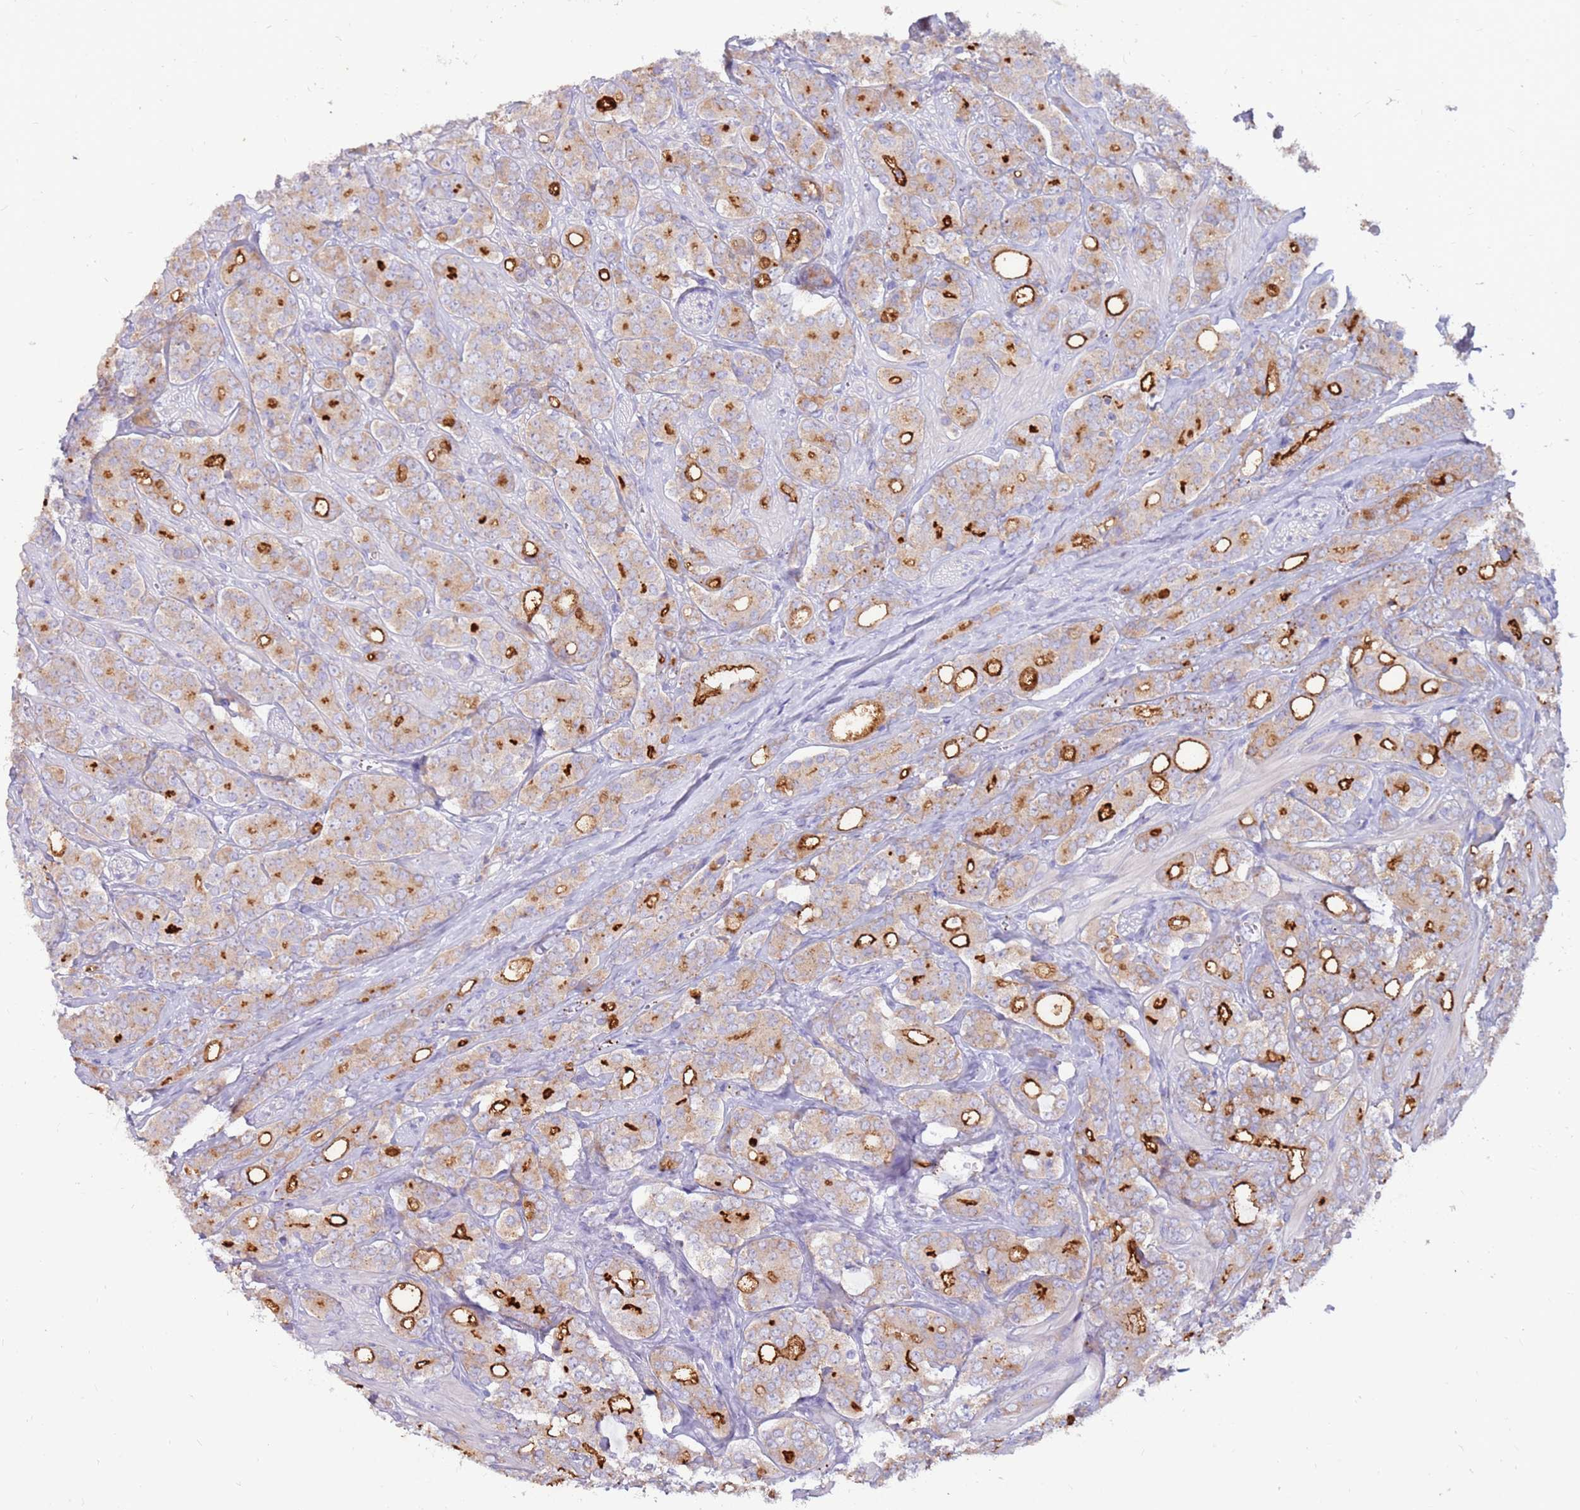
{"staining": {"intensity": "strong", "quantity": "<25%", "location": "cytoplasmic/membranous"}, "tissue": "prostate cancer", "cell_type": "Tumor cells", "image_type": "cancer", "snomed": [{"axis": "morphology", "description": "Adenocarcinoma, High grade"}, {"axis": "topography", "description": "Prostate"}], "caption": "The photomicrograph displays immunohistochemical staining of prostate adenocarcinoma (high-grade). There is strong cytoplasmic/membranous expression is seen in about <25% of tumor cells.", "gene": "SLC44A4", "patient": {"sex": "male", "age": 62}}